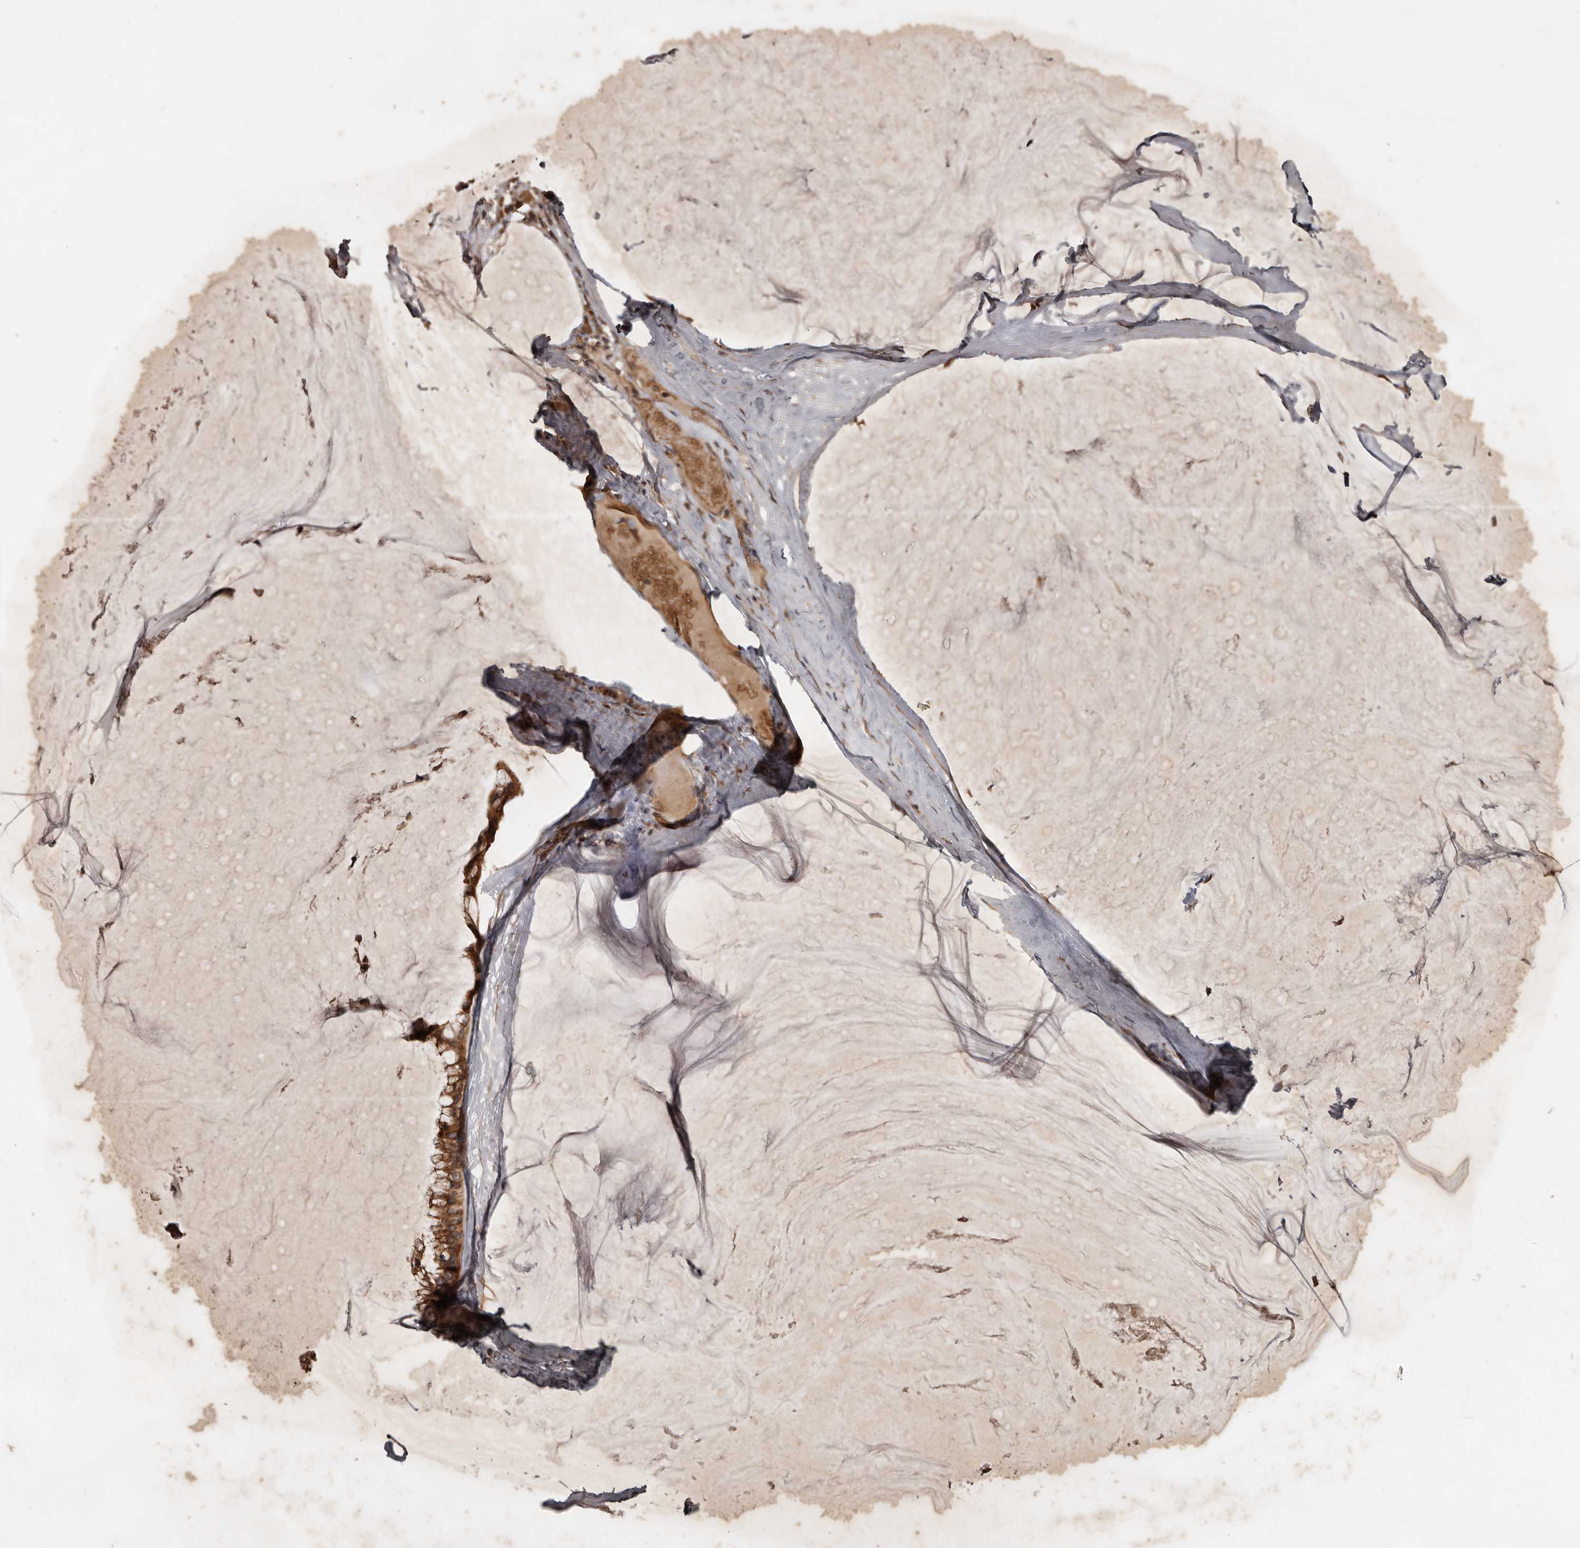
{"staining": {"intensity": "moderate", "quantity": ">75%", "location": "cytoplasmic/membranous"}, "tissue": "ovarian cancer", "cell_type": "Tumor cells", "image_type": "cancer", "snomed": [{"axis": "morphology", "description": "Cystadenocarcinoma, mucinous, NOS"}, {"axis": "topography", "description": "Ovary"}], "caption": "Immunohistochemistry (IHC) of mucinous cystadenocarcinoma (ovarian) shows medium levels of moderate cytoplasmic/membranous positivity in approximately >75% of tumor cells.", "gene": "STK36", "patient": {"sex": "female", "age": 39}}